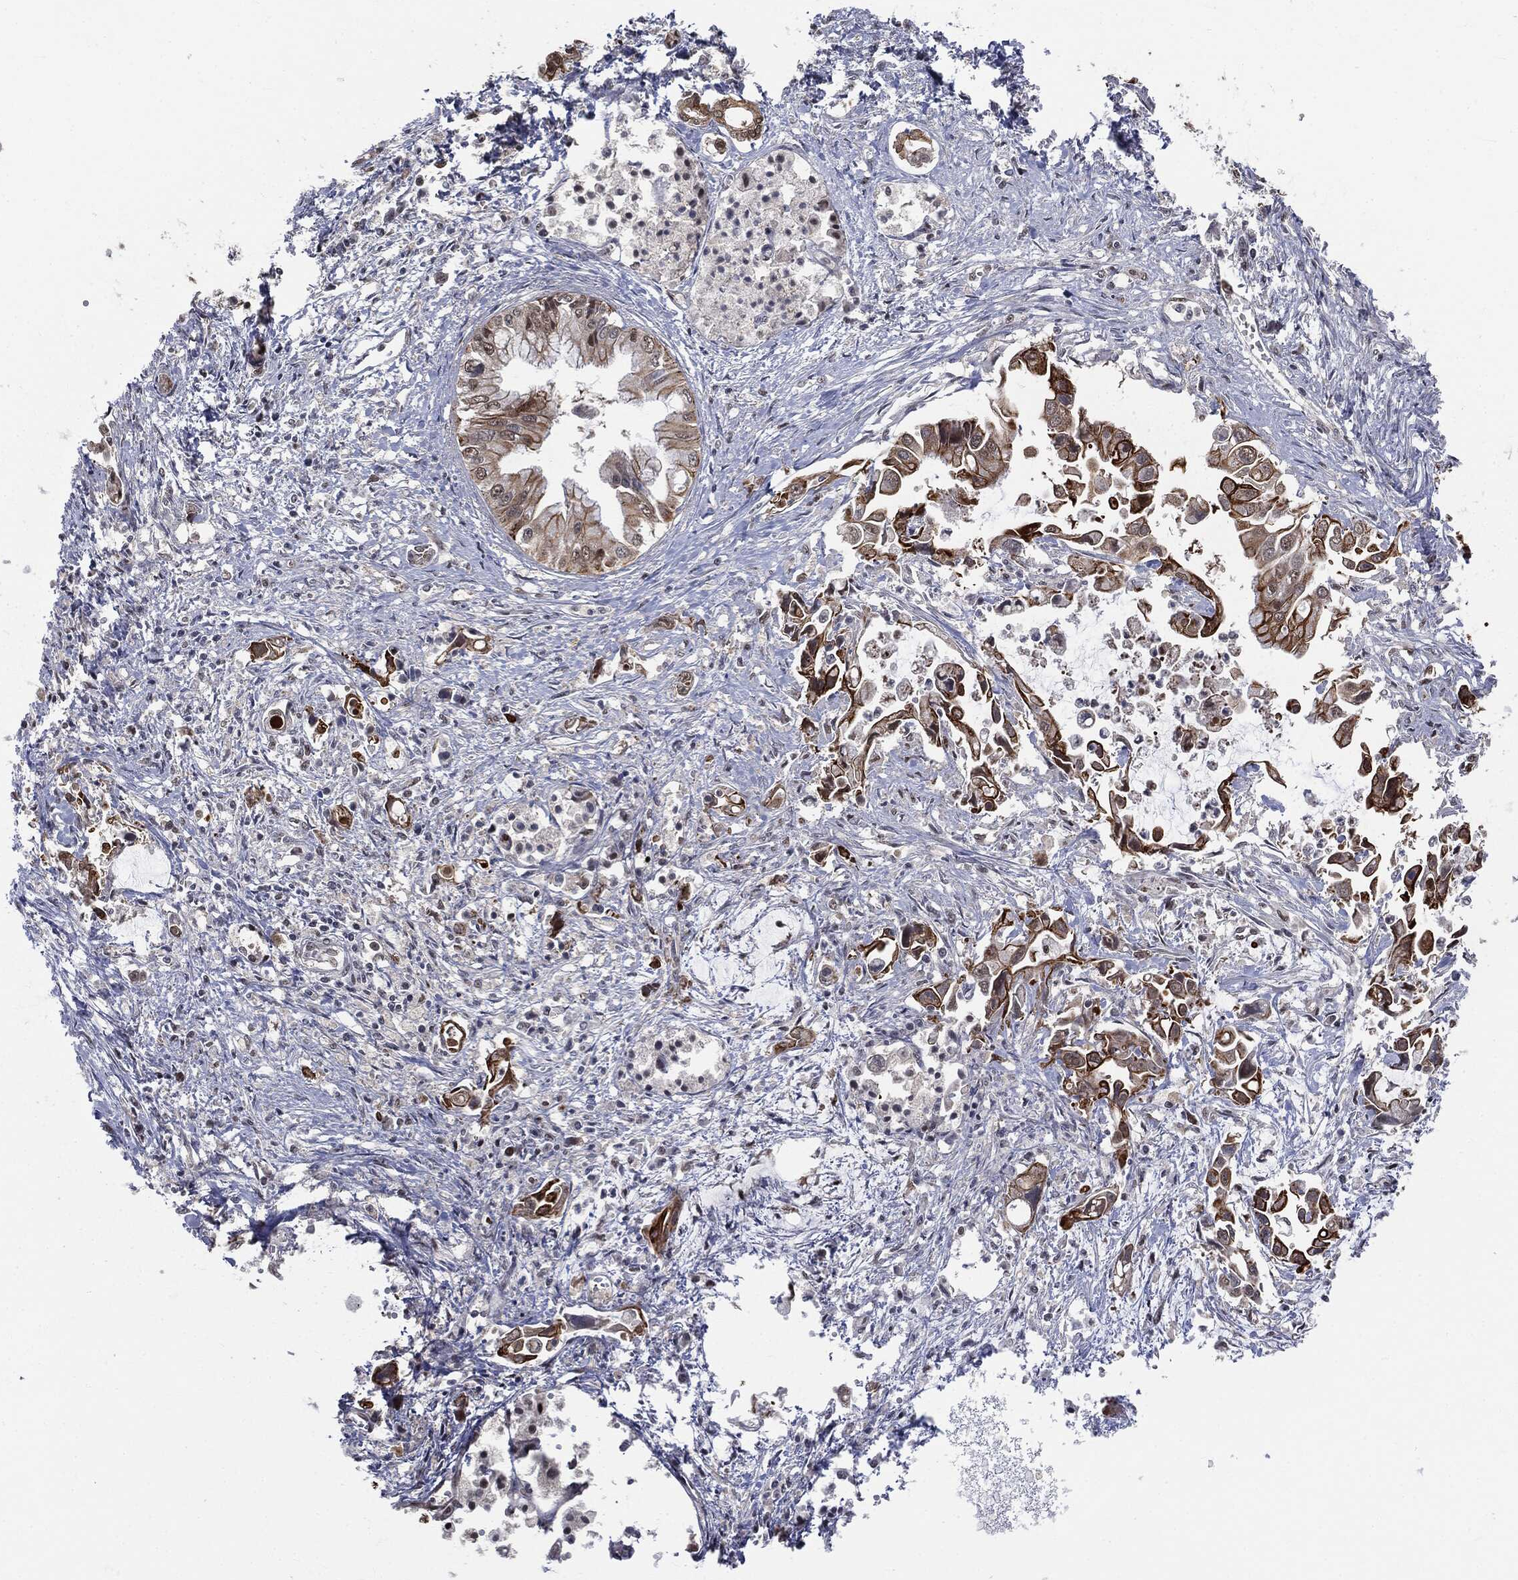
{"staining": {"intensity": "strong", "quantity": "<25%", "location": "cytoplasmic/membranous,nuclear"}, "tissue": "pancreatic cancer", "cell_type": "Tumor cells", "image_type": "cancer", "snomed": [{"axis": "morphology", "description": "Adenocarcinoma, NOS"}, {"axis": "topography", "description": "Pancreas"}], "caption": "There is medium levels of strong cytoplasmic/membranous and nuclear positivity in tumor cells of pancreatic cancer, as demonstrated by immunohistochemical staining (brown color).", "gene": "SHLD2", "patient": {"sex": "male", "age": 84}}